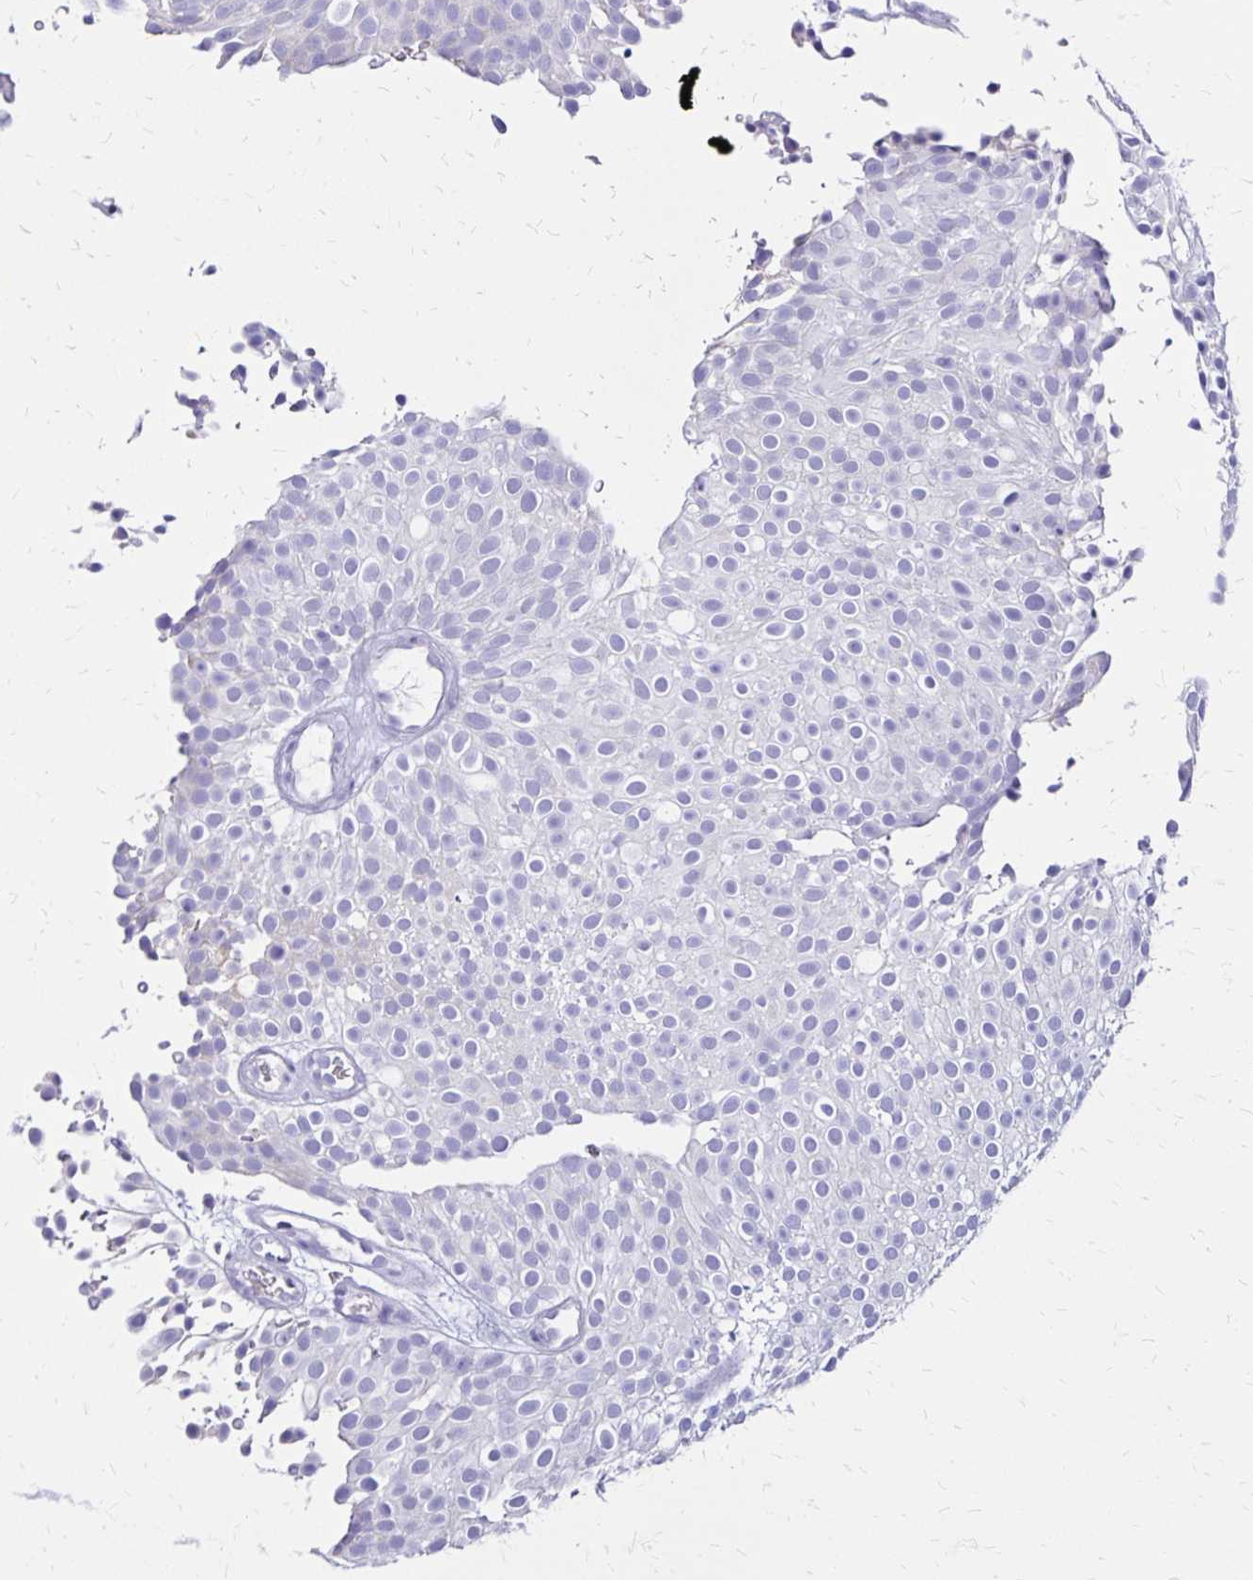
{"staining": {"intensity": "negative", "quantity": "none", "location": "none"}, "tissue": "urothelial cancer", "cell_type": "Tumor cells", "image_type": "cancer", "snomed": [{"axis": "morphology", "description": "Urothelial carcinoma, Low grade"}, {"axis": "topography", "description": "Urinary bladder"}], "caption": "Tumor cells show no significant protein staining in low-grade urothelial carcinoma.", "gene": "LIN28B", "patient": {"sex": "male", "age": 78}}